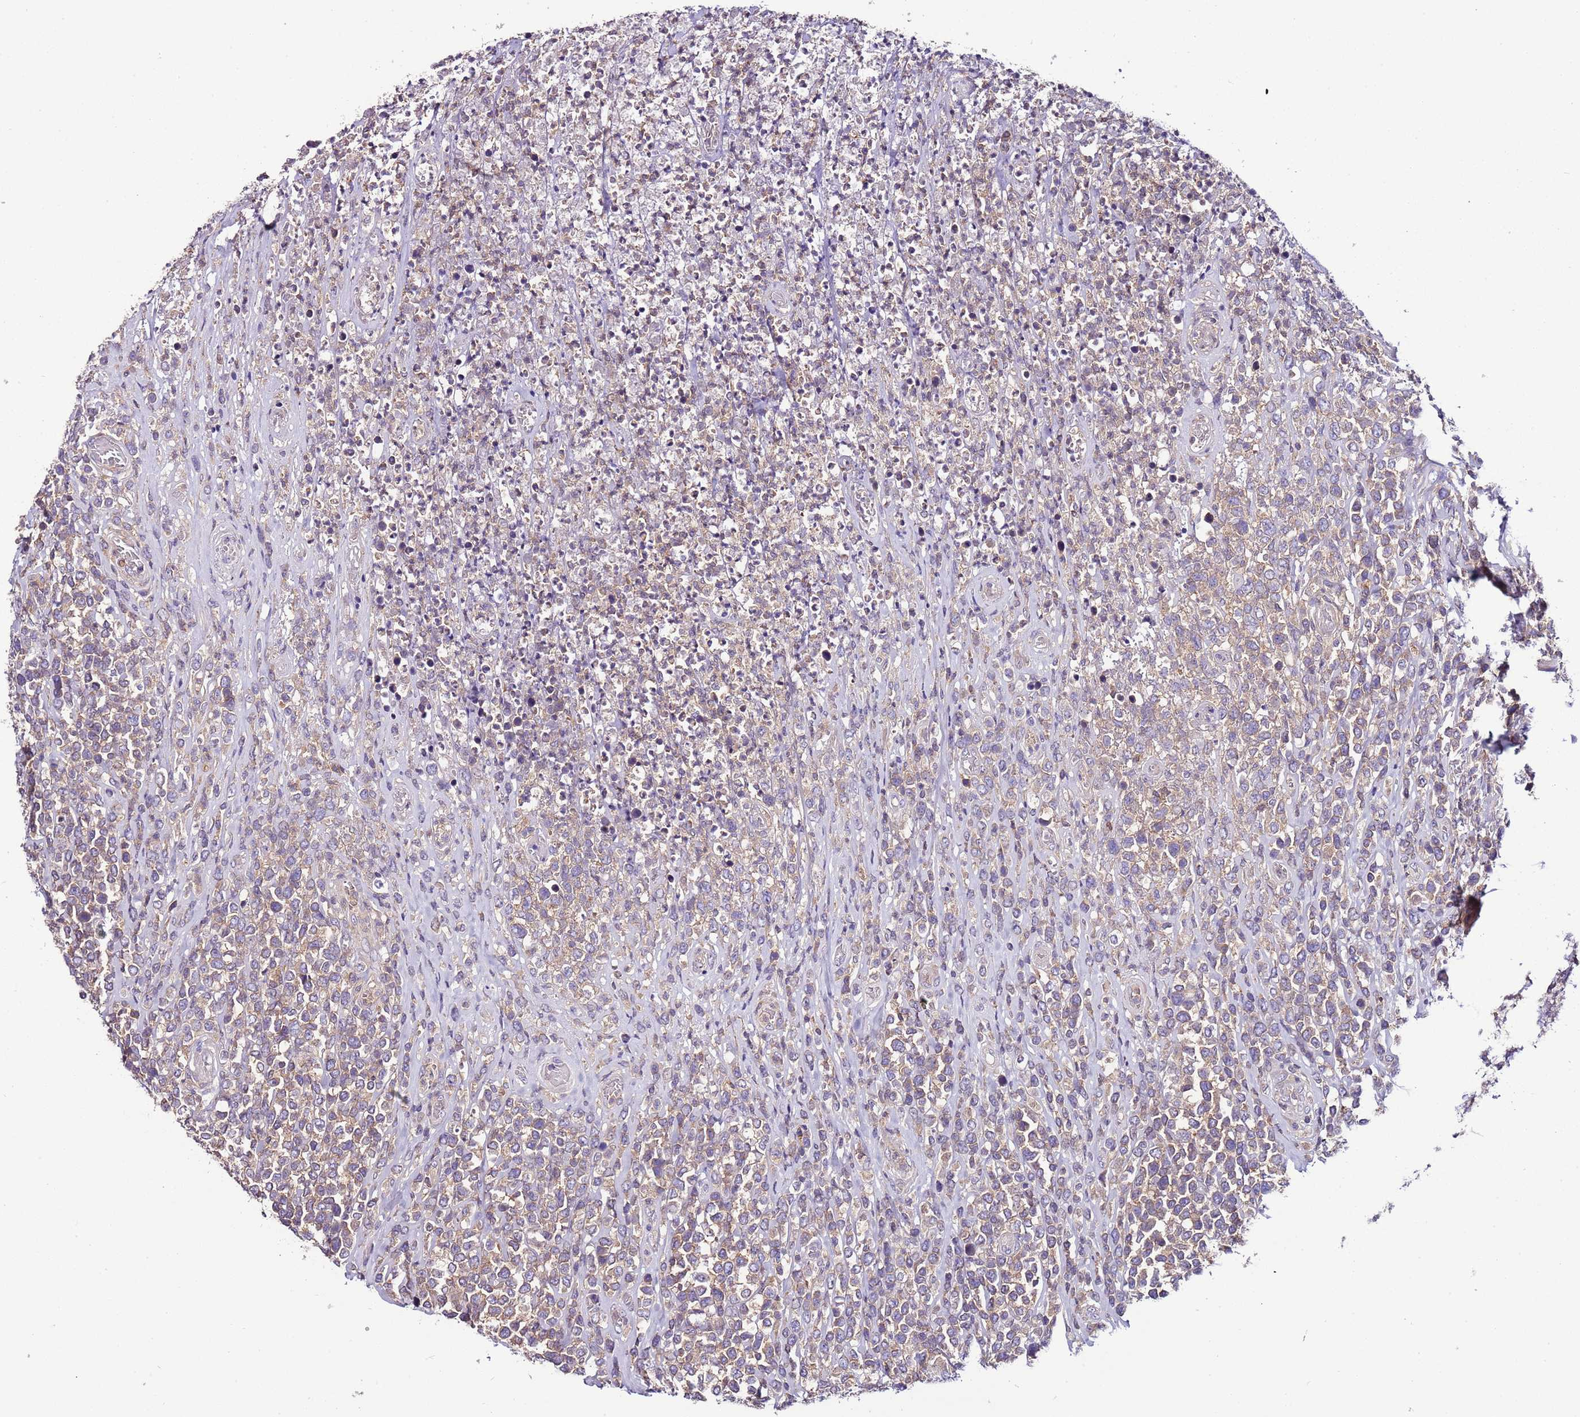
{"staining": {"intensity": "weak", "quantity": ">75%", "location": "cytoplasmic/membranous"}, "tissue": "lymphoma", "cell_type": "Tumor cells", "image_type": "cancer", "snomed": [{"axis": "morphology", "description": "Malignant lymphoma, non-Hodgkin's type, High grade"}, {"axis": "topography", "description": "Soft tissue"}], "caption": "Tumor cells exhibit low levels of weak cytoplasmic/membranous staining in about >75% of cells in lymphoma.", "gene": "IGIP", "patient": {"sex": "female", "age": 56}}